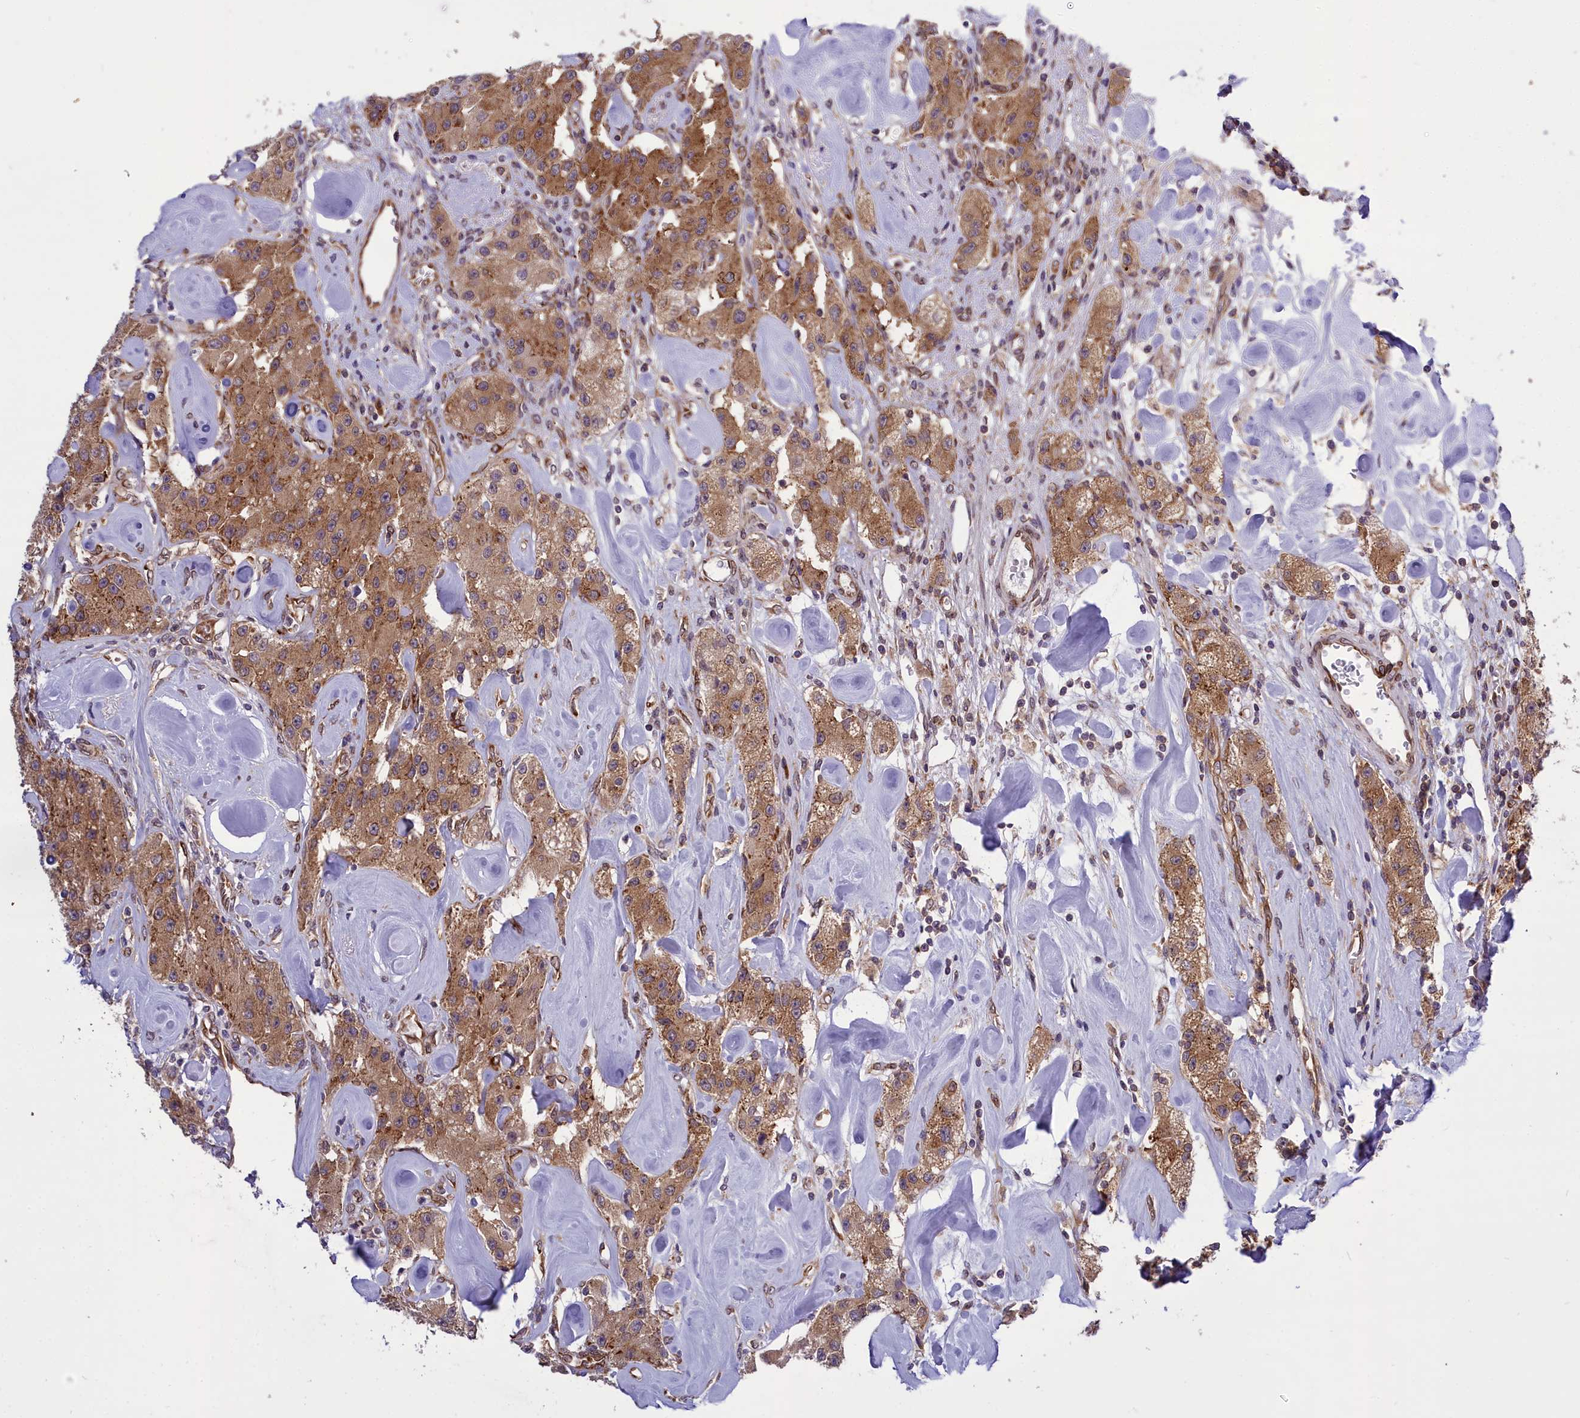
{"staining": {"intensity": "moderate", "quantity": ">75%", "location": "cytoplasmic/membranous"}, "tissue": "carcinoid", "cell_type": "Tumor cells", "image_type": "cancer", "snomed": [{"axis": "morphology", "description": "Carcinoid, malignant, NOS"}, {"axis": "topography", "description": "Pancreas"}], "caption": "Immunohistochemistry micrograph of neoplastic tissue: carcinoid stained using immunohistochemistry (IHC) demonstrates medium levels of moderate protein expression localized specifically in the cytoplasmic/membranous of tumor cells, appearing as a cytoplasmic/membranous brown color.", "gene": "DHCR7", "patient": {"sex": "male", "age": 41}}